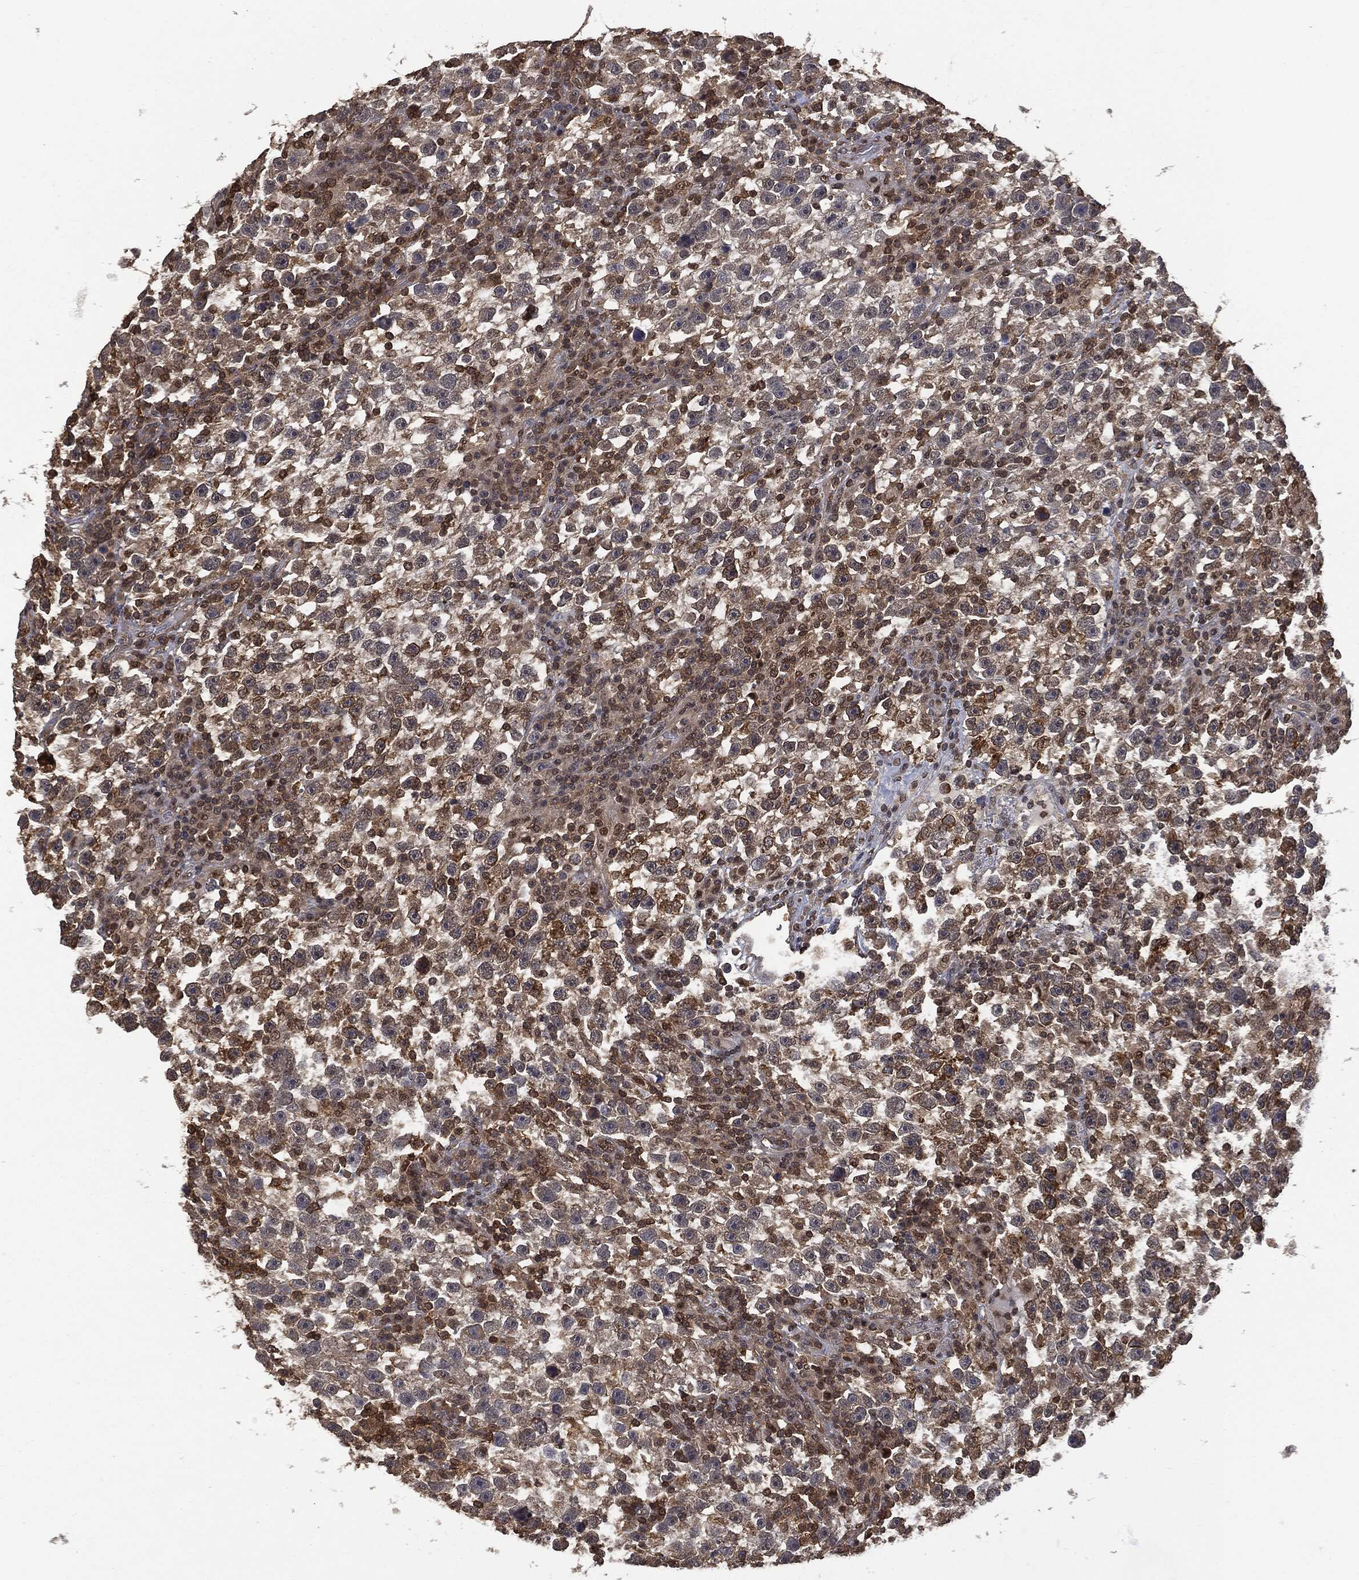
{"staining": {"intensity": "strong", "quantity": "<25%", "location": "cytoplasmic/membranous"}, "tissue": "testis cancer", "cell_type": "Tumor cells", "image_type": "cancer", "snomed": [{"axis": "morphology", "description": "Seminoma, NOS"}, {"axis": "topography", "description": "Testis"}], "caption": "There is medium levels of strong cytoplasmic/membranous expression in tumor cells of seminoma (testis), as demonstrated by immunohistochemical staining (brown color).", "gene": "PSMB10", "patient": {"sex": "male", "age": 47}}